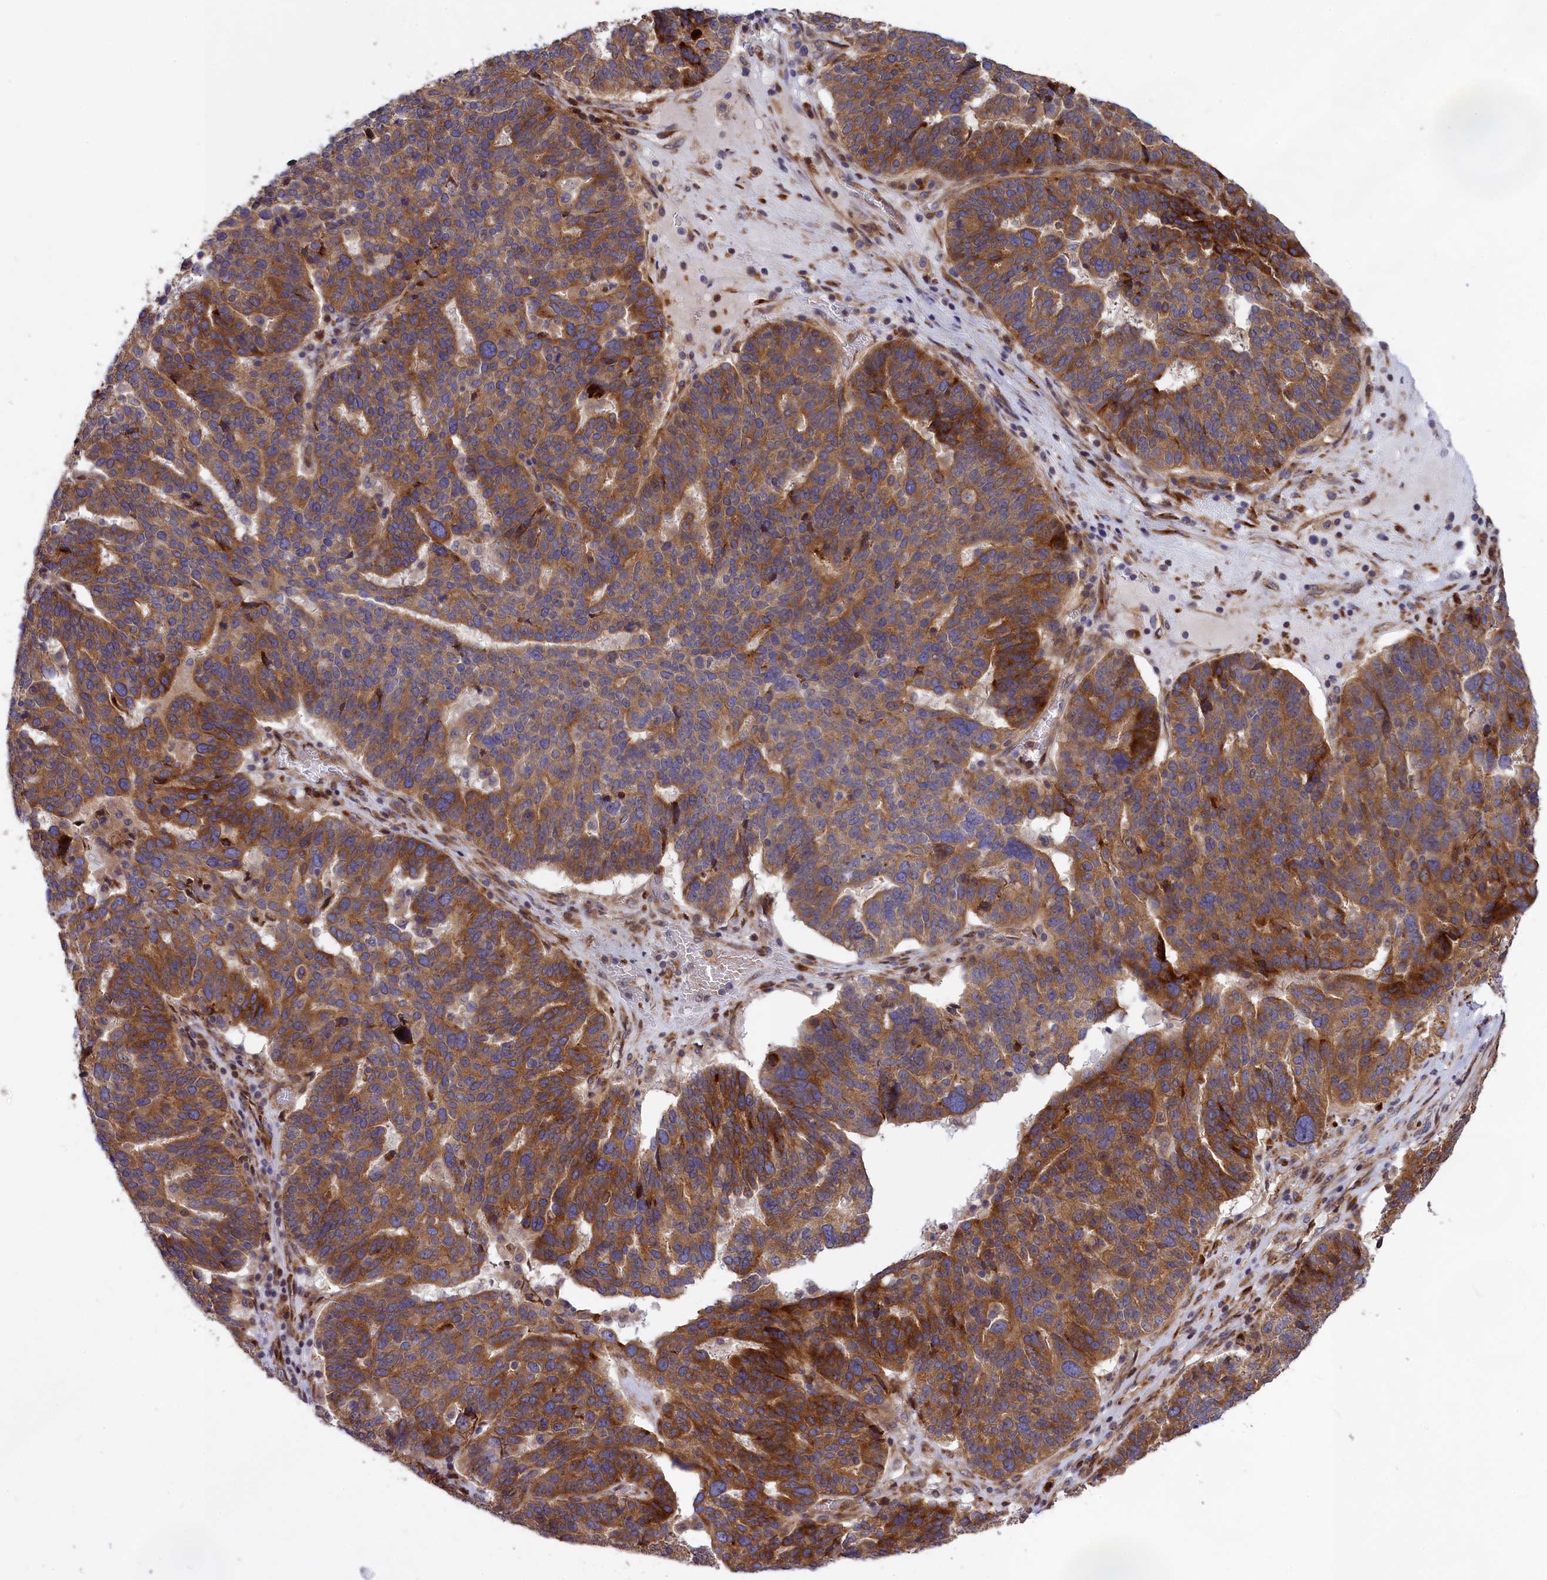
{"staining": {"intensity": "moderate", "quantity": ">75%", "location": "cytoplasmic/membranous"}, "tissue": "ovarian cancer", "cell_type": "Tumor cells", "image_type": "cancer", "snomed": [{"axis": "morphology", "description": "Cystadenocarcinoma, serous, NOS"}, {"axis": "topography", "description": "Ovary"}], "caption": "Ovarian cancer stained with DAB (3,3'-diaminobenzidine) immunohistochemistry (IHC) displays medium levels of moderate cytoplasmic/membranous staining in approximately >75% of tumor cells.", "gene": "DDX60L", "patient": {"sex": "female", "age": 59}}